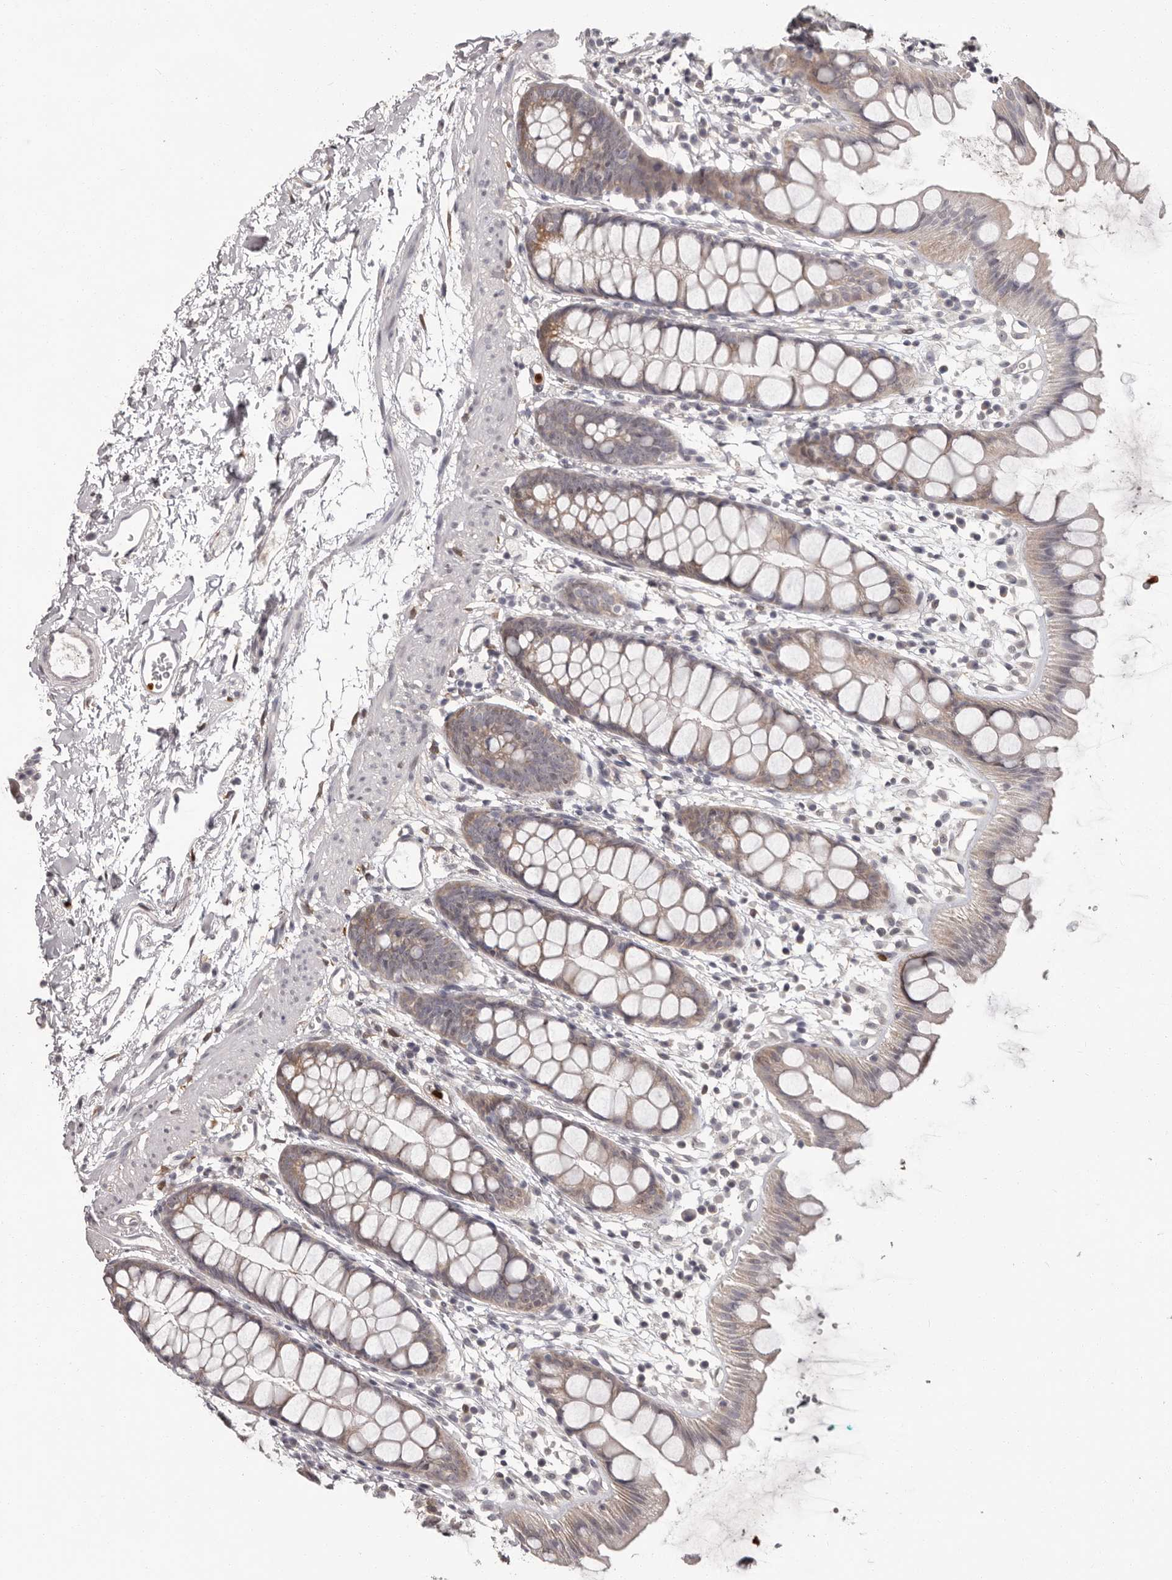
{"staining": {"intensity": "weak", "quantity": ">75%", "location": "cytoplasmic/membranous"}, "tissue": "rectum", "cell_type": "Glandular cells", "image_type": "normal", "snomed": [{"axis": "morphology", "description": "Normal tissue, NOS"}, {"axis": "topography", "description": "Rectum"}], "caption": "This photomicrograph shows benign rectum stained with IHC to label a protein in brown. The cytoplasmic/membranous of glandular cells show weak positivity for the protein. Nuclei are counter-stained blue.", "gene": "GPR157", "patient": {"sex": "female", "age": 65}}